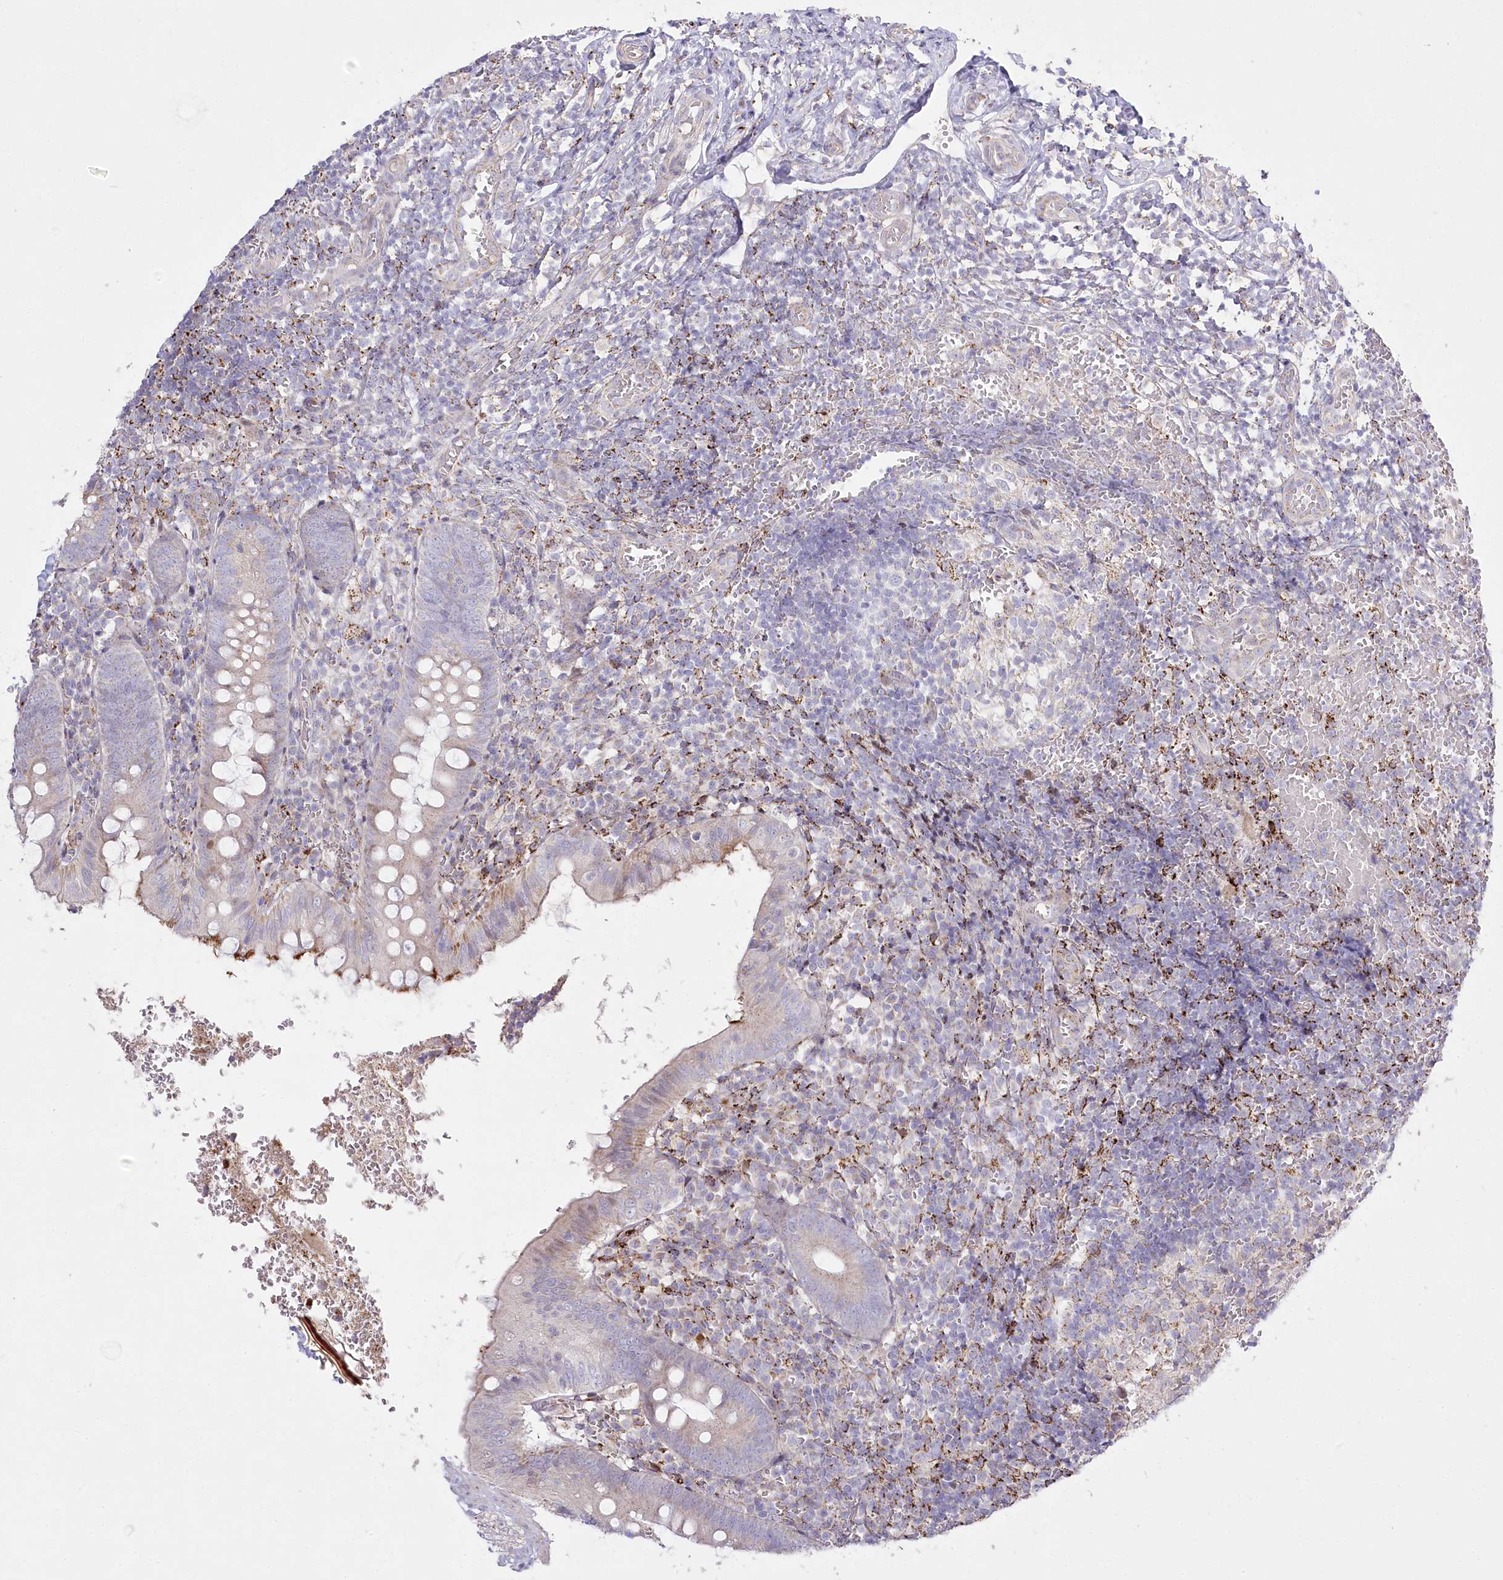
{"staining": {"intensity": "weak", "quantity": "25%-75%", "location": "cytoplasmic/membranous"}, "tissue": "appendix", "cell_type": "Glandular cells", "image_type": "normal", "snomed": [{"axis": "morphology", "description": "Normal tissue, NOS"}, {"axis": "topography", "description": "Appendix"}], "caption": "DAB (3,3'-diaminobenzidine) immunohistochemical staining of benign human appendix displays weak cytoplasmic/membranous protein staining in approximately 25%-75% of glandular cells.", "gene": "CEP164", "patient": {"sex": "male", "age": 8}}